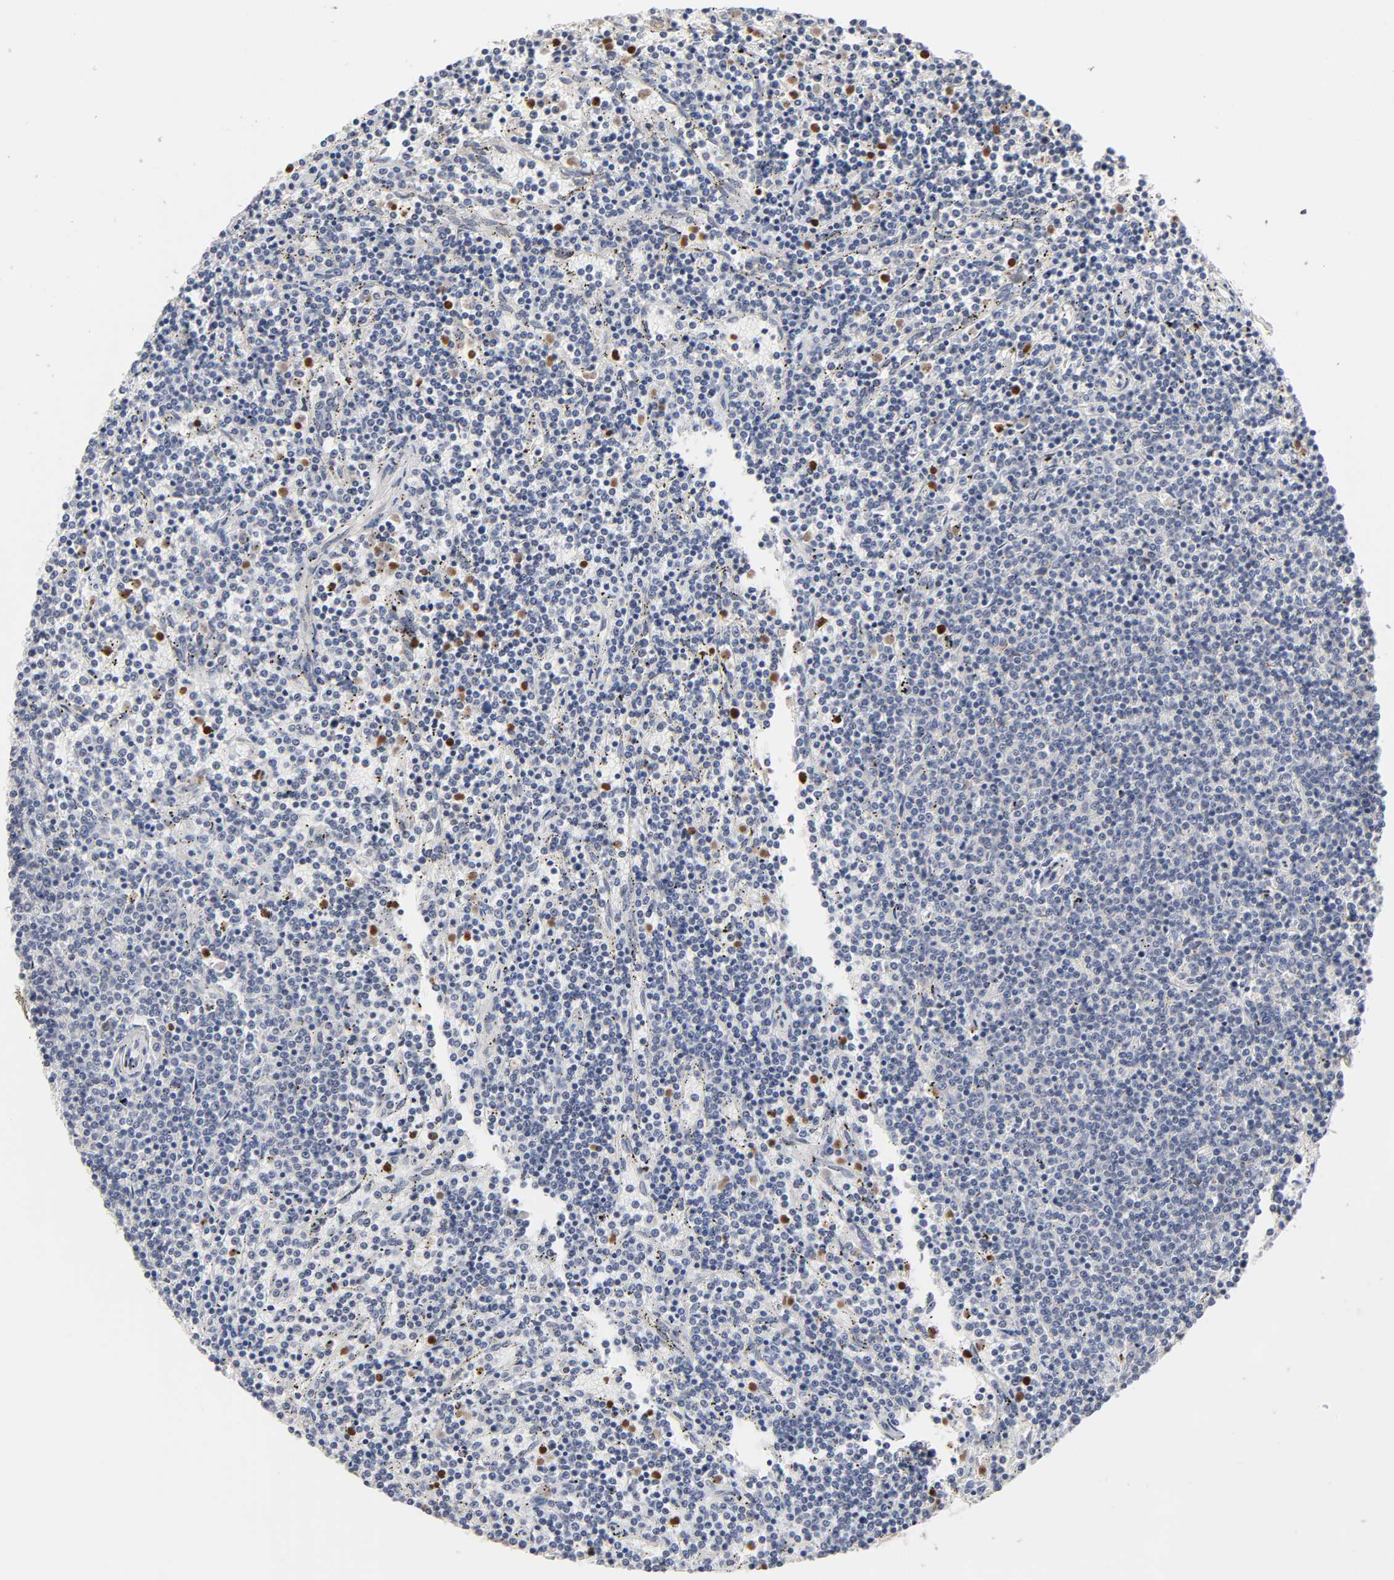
{"staining": {"intensity": "negative", "quantity": "none", "location": "none"}, "tissue": "lymphoma", "cell_type": "Tumor cells", "image_type": "cancer", "snomed": [{"axis": "morphology", "description": "Malignant lymphoma, non-Hodgkin's type, Low grade"}, {"axis": "topography", "description": "Spleen"}], "caption": "Immunohistochemical staining of lymphoma demonstrates no significant positivity in tumor cells. (DAB immunohistochemistry with hematoxylin counter stain).", "gene": "HNF4A", "patient": {"sex": "female", "age": 50}}